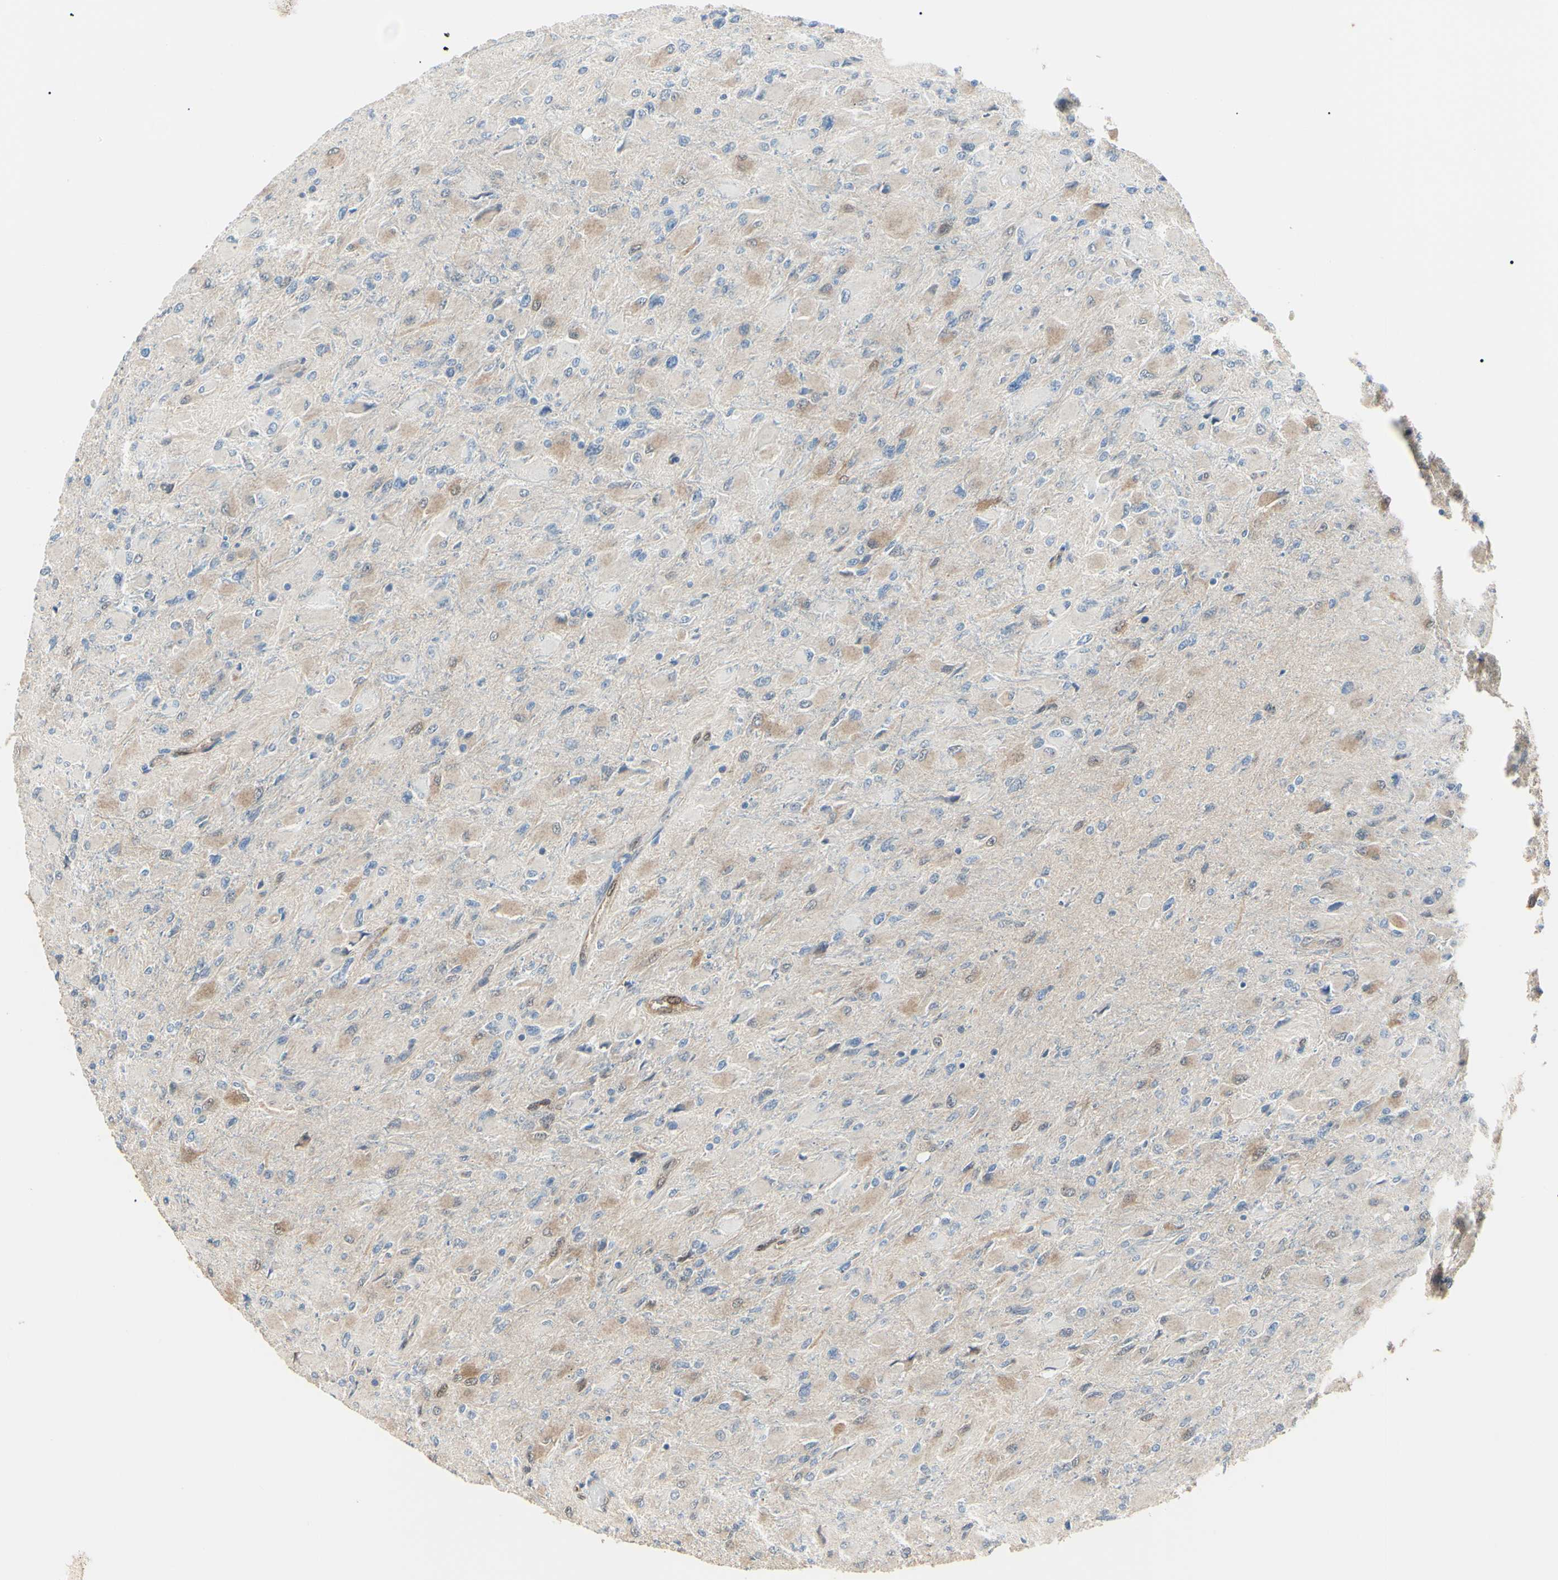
{"staining": {"intensity": "weak", "quantity": "25%-75%", "location": "cytoplasmic/membranous"}, "tissue": "glioma", "cell_type": "Tumor cells", "image_type": "cancer", "snomed": [{"axis": "morphology", "description": "Glioma, malignant, High grade"}, {"axis": "topography", "description": "Cerebral cortex"}], "caption": "Brown immunohistochemical staining in glioma exhibits weak cytoplasmic/membranous staining in approximately 25%-75% of tumor cells.", "gene": "AKR1C3", "patient": {"sex": "female", "age": 36}}